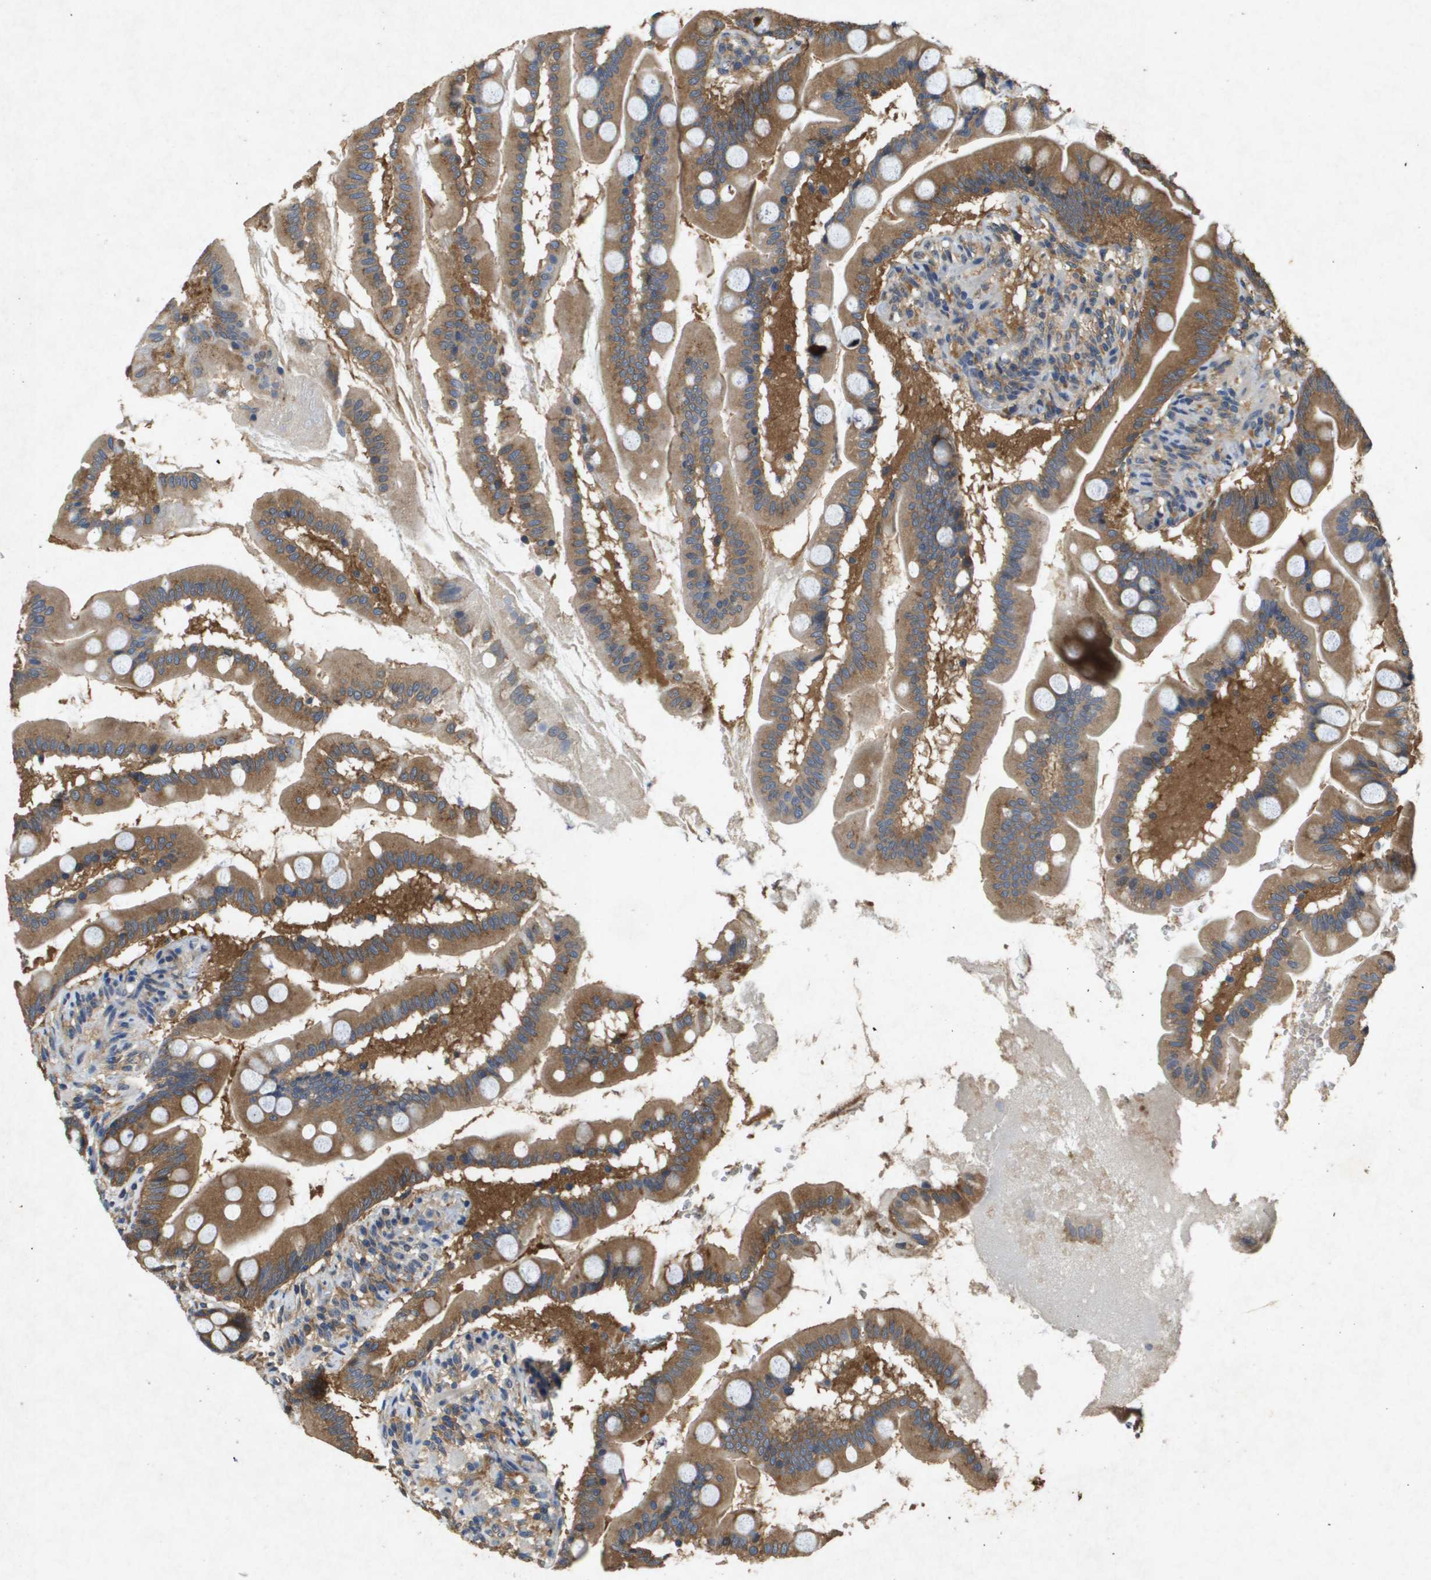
{"staining": {"intensity": "moderate", "quantity": ">75%", "location": "cytoplasmic/membranous"}, "tissue": "small intestine", "cell_type": "Glandular cells", "image_type": "normal", "snomed": [{"axis": "morphology", "description": "Normal tissue, NOS"}, {"axis": "topography", "description": "Small intestine"}], "caption": "Immunohistochemical staining of benign small intestine reveals >75% levels of moderate cytoplasmic/membranous protein positivity in about >75% of glandular cells. The staining was performed using DAB (3,3'-diaminobenzidine), with brown indicating positive protein expression. Nuclei are stained blue with hematoxylin.", "gene": "PTPRT", "patient": {"sex": "female", "age": 56}}